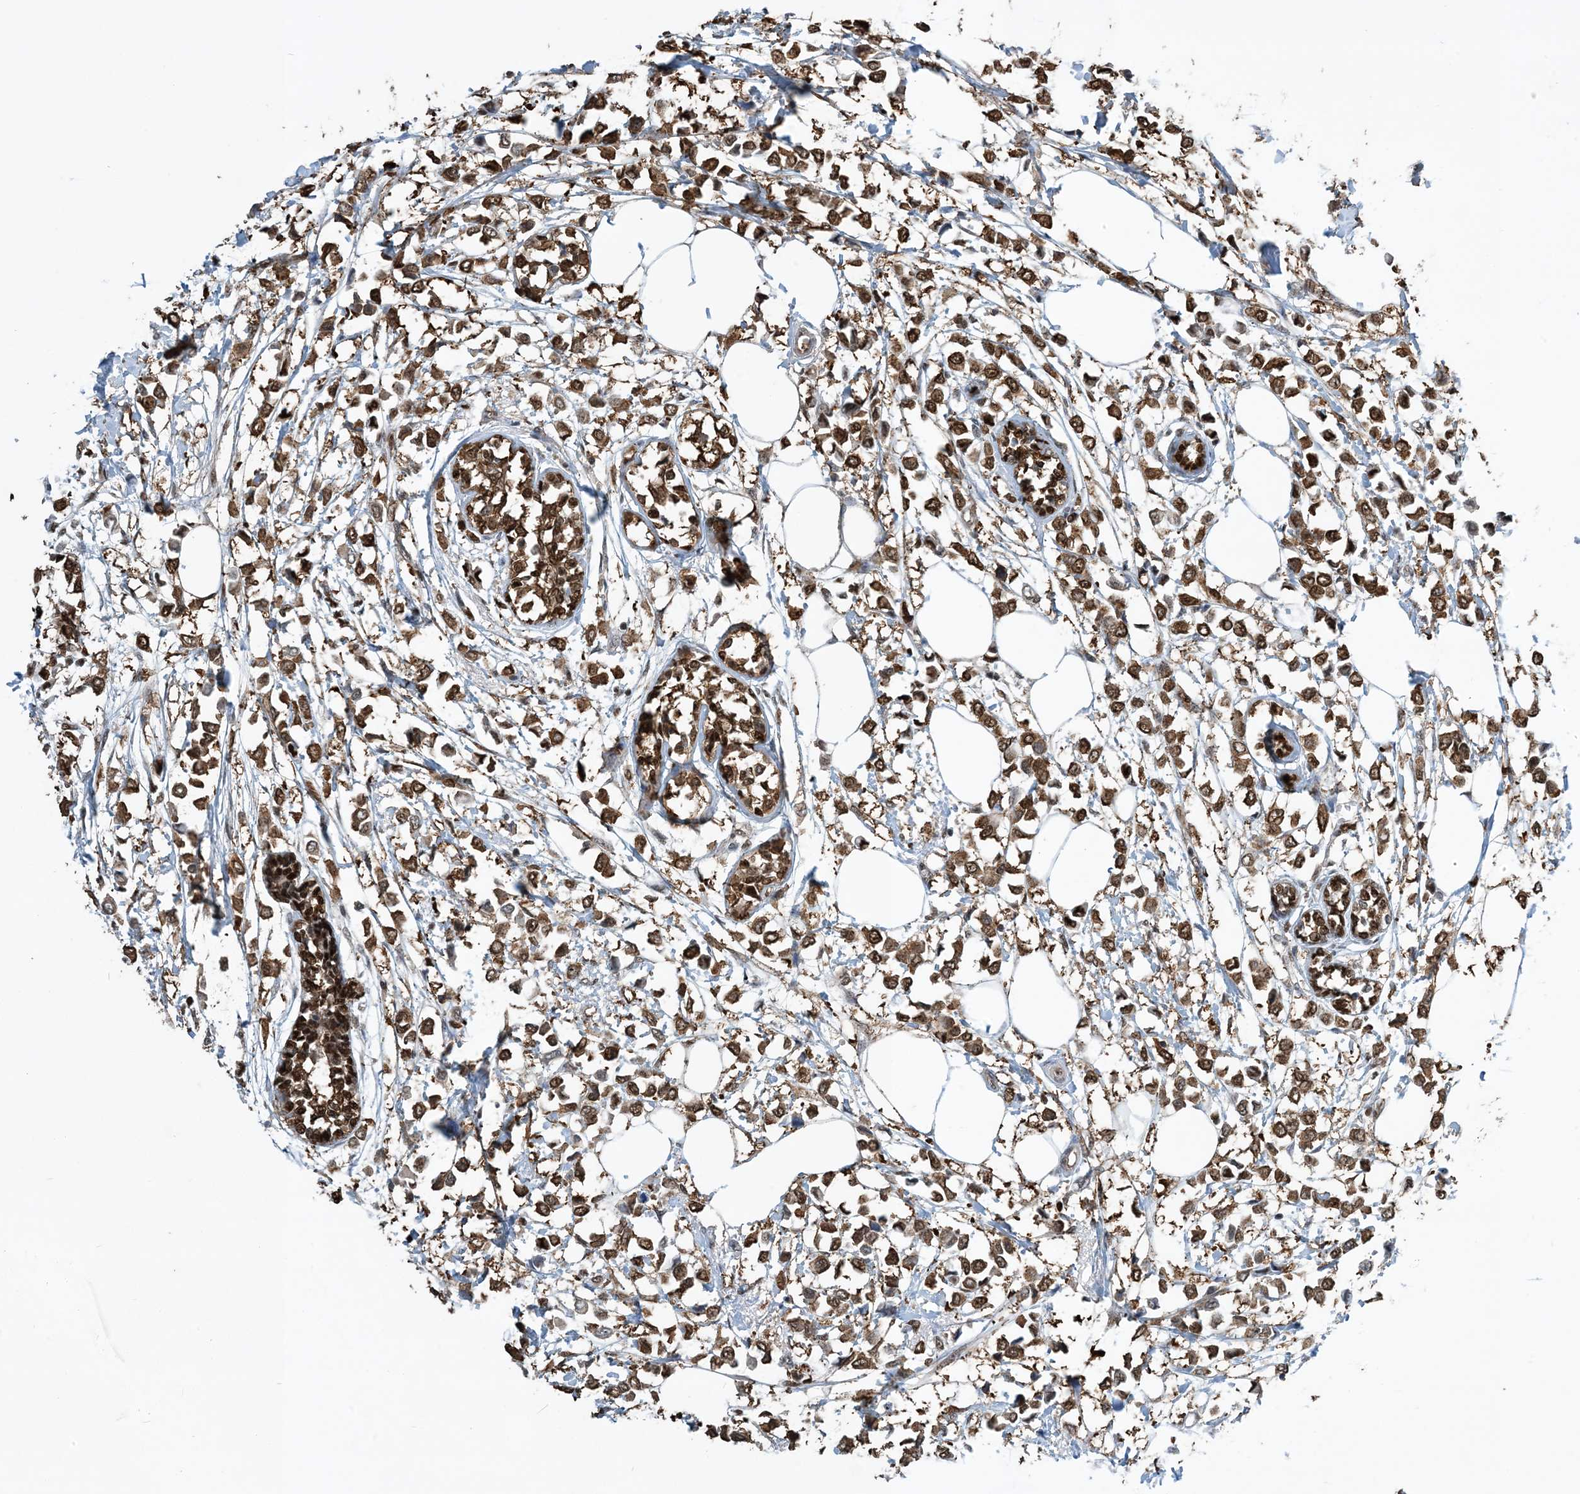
{"staining": {"intensity": "moderate", "quantity": ">75%", "location": "cytoplasmic/membranous,nuclear"}, "tissue": "breast cancer", "cell_type": "Tumor cells", "image_type": "cancer", "snomed": [{"axis": "morphology", "description": "Lobular carcinoma"}, {"axis": "topography", "description": "Breast"}], "caption": "This is an image of immunohistochemistry (IHC) staining of lobular carcinoma (breast), which shows moderate staining in the cytoplasmic/membranous and nuclear of tumor cells.", "gene": "HSPA1A", "patient": {"sex": "female", "age": 51}}